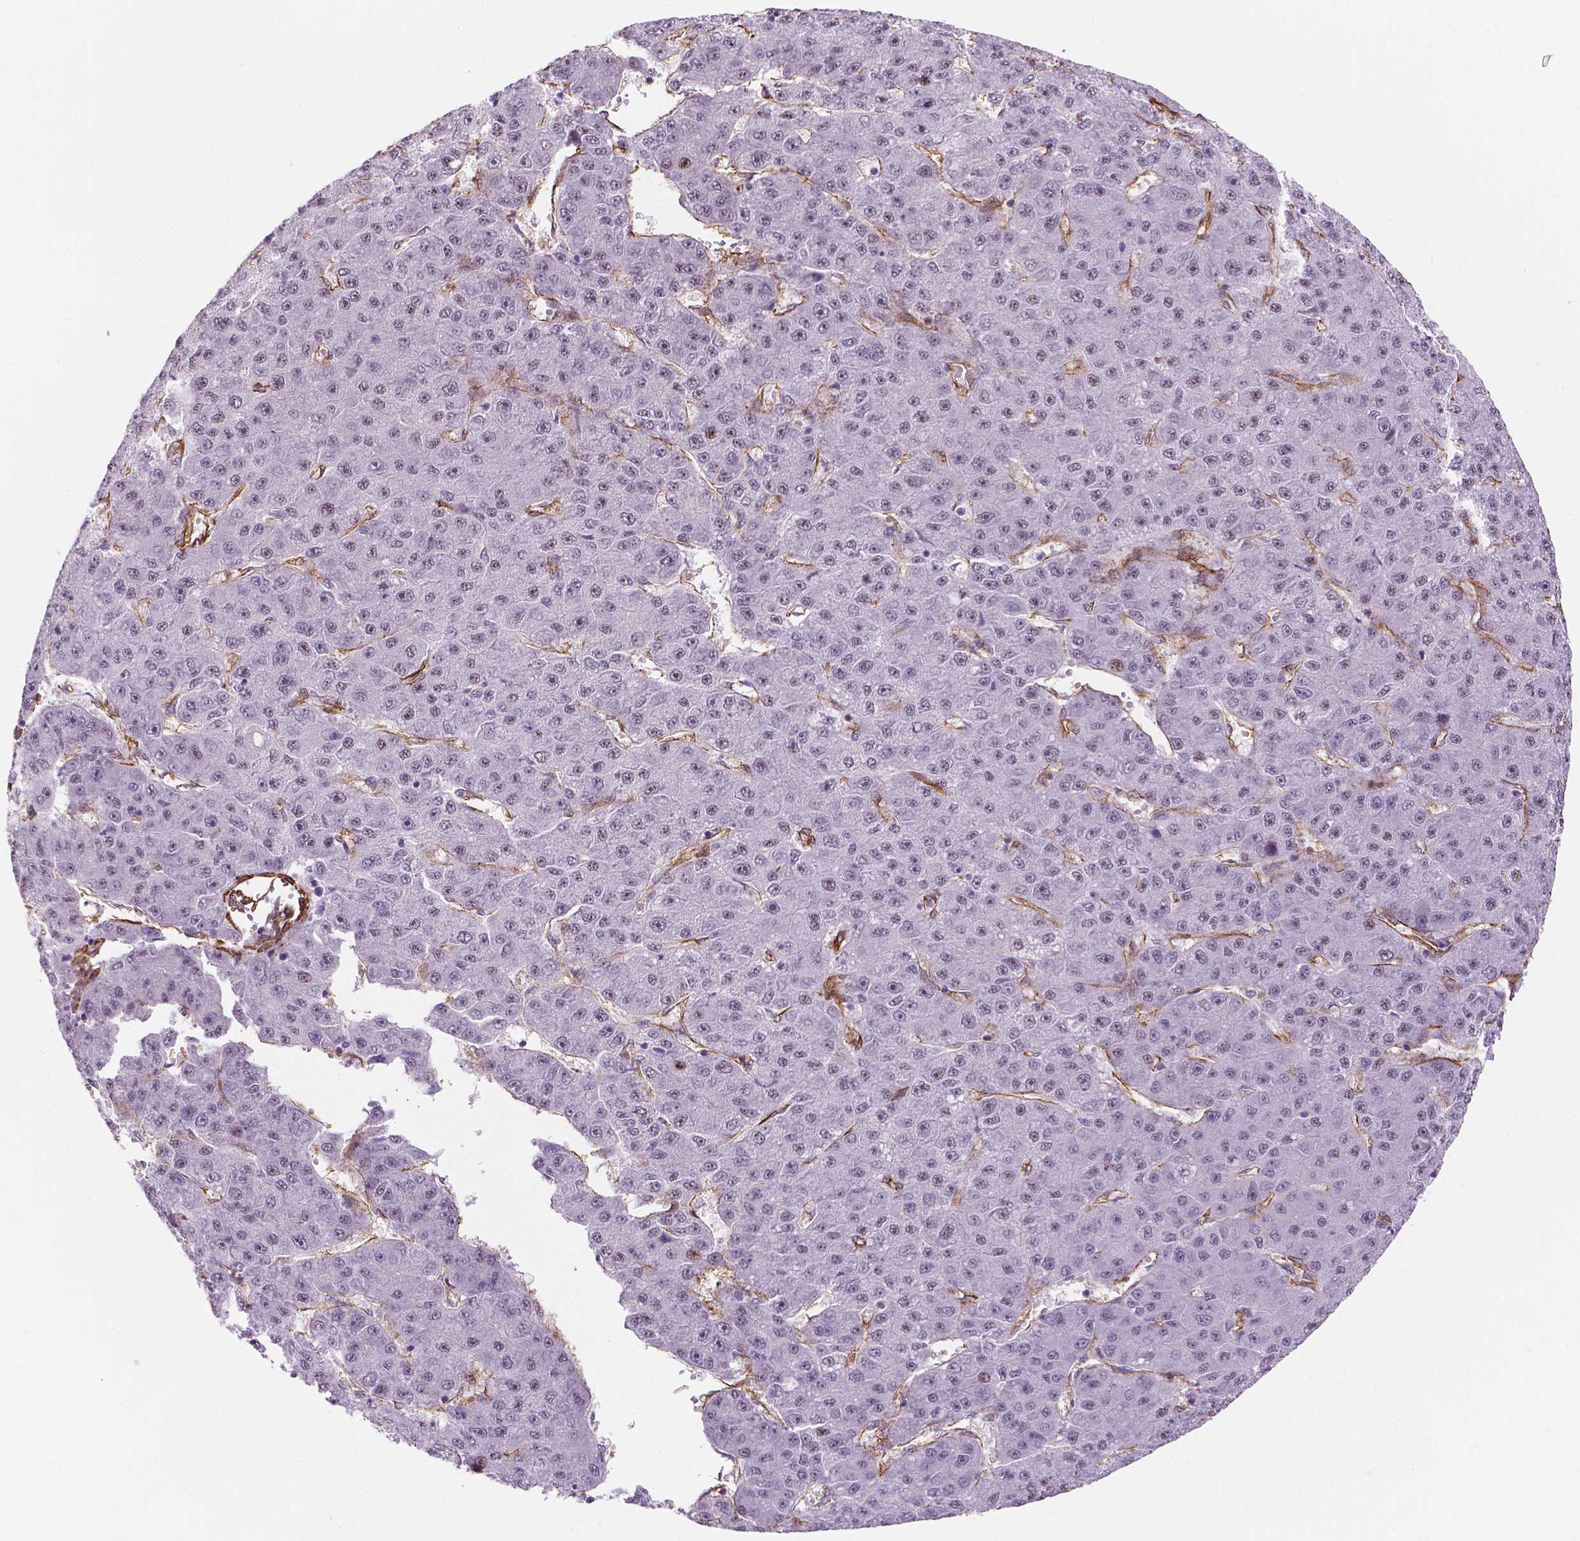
{"staining": {"intensity": "negative", "quantity": "none", "location": "none"}, "tissue": "liver cancer", "cell_type": "Tumor cells", "image_type": "cancer", "snomed": [{"axis": "morphology", "description": "Carcinoma, Hepatocellular, NOS"}, {"axis": "topography", "description": "Liver"}], "caption": "Tumor cells show no significant protein staining in liver hepatocellular carcinoma. (DAB (3,3'-diaminobenzidine) immunohistochemistry (IHC) with hematoxylin counter stain).", "gene": "EGFL8", "patient": {"sex": "male", "age": 67}}